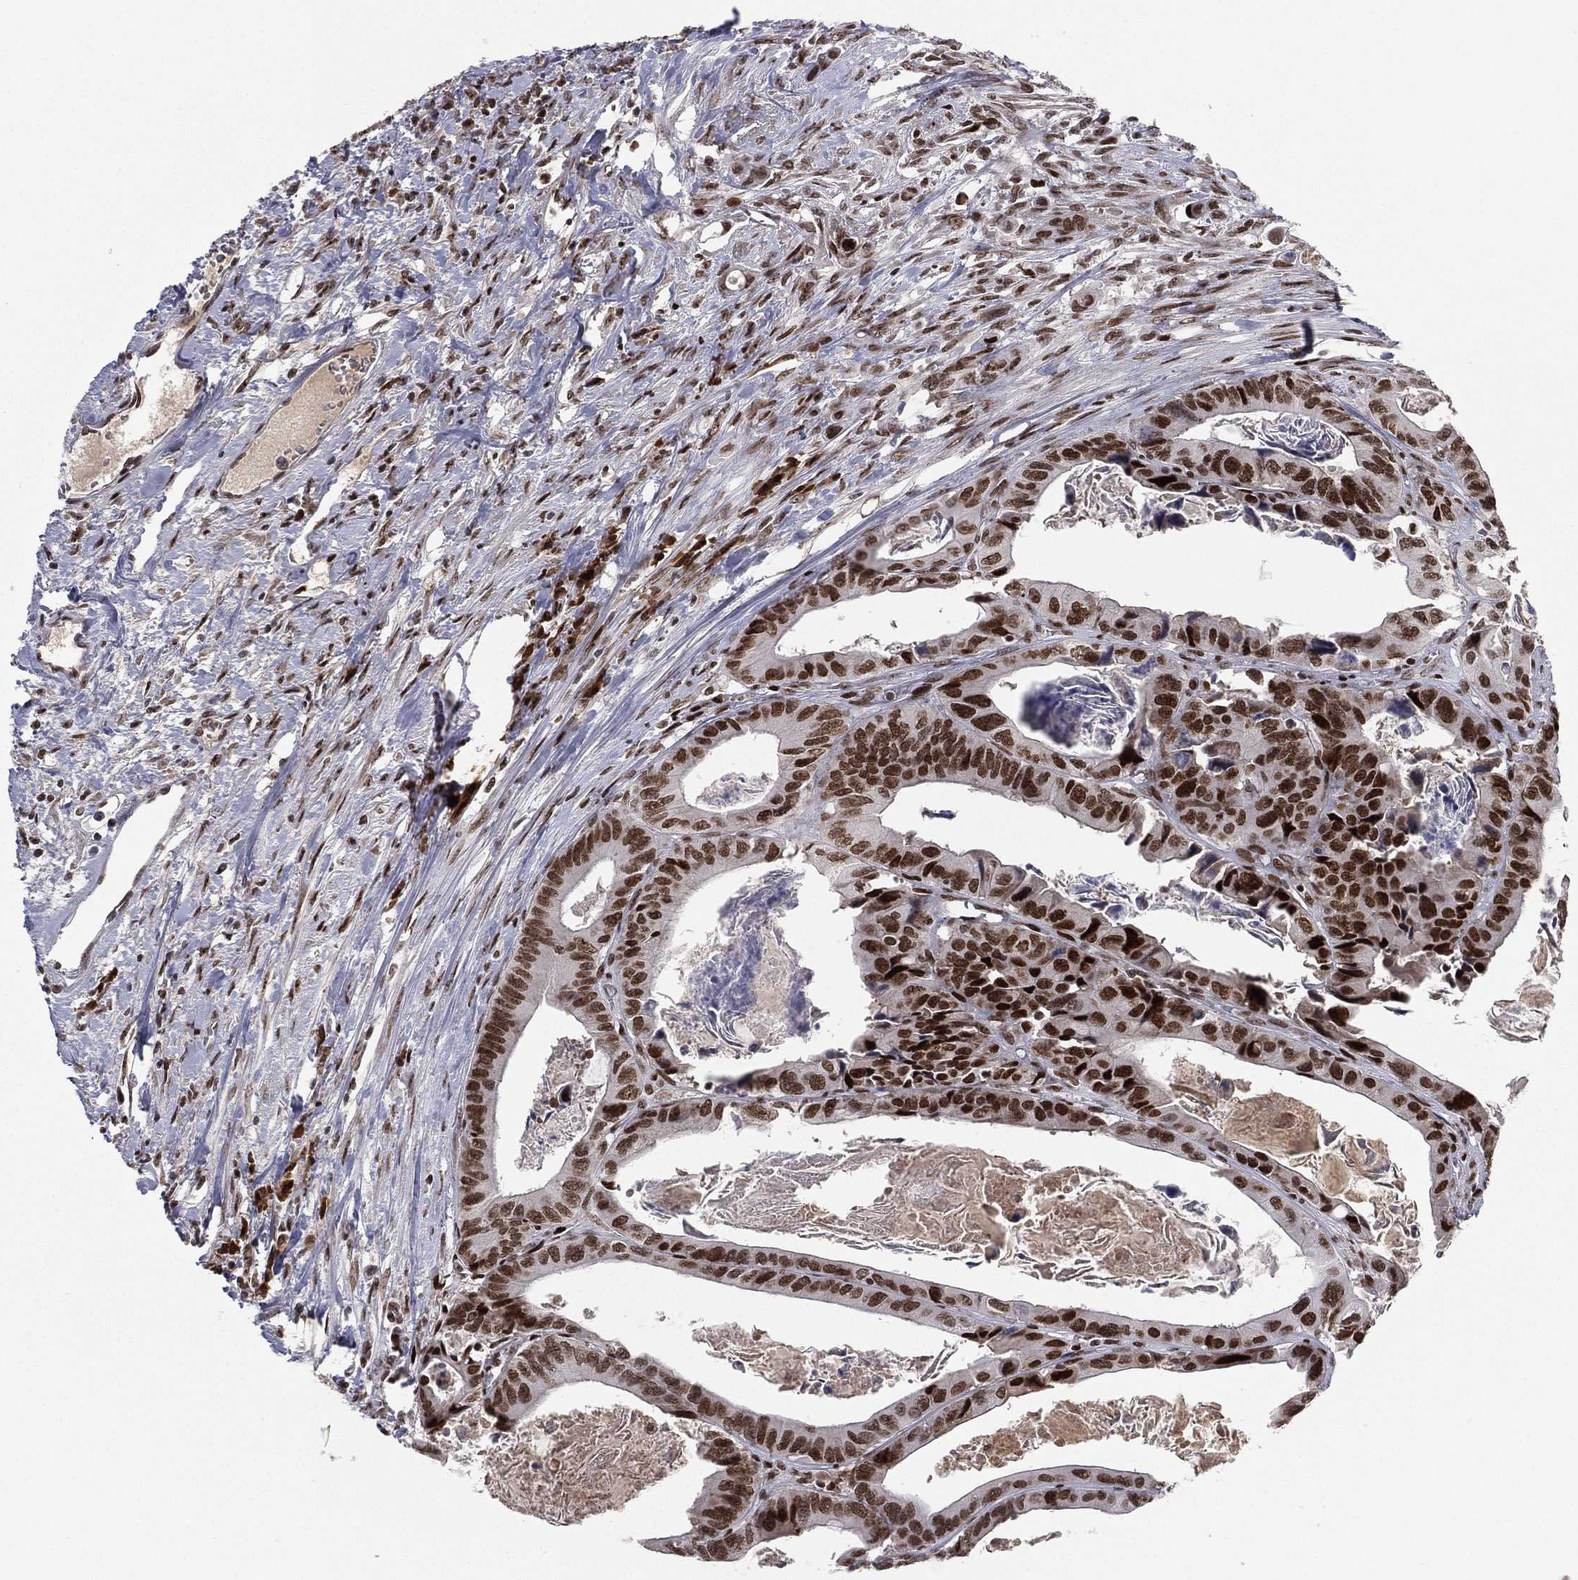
{"staining": {"intensity": "strong", "quantity": ">75%", "location": "nuclear"}, "tissue": "colorectal cancer", "cell_type": "Tumor cells", "image_type": "cancer", "snomed": [{"axis": "morphology", "description": "Adenocarcinoma, NOS"}, {"axis": "topography", "description": "Rectum"}], "caption": "Adenocarcinoma (colorectal) stained with a protein marker reveals strong staining in tumor cells.", "gene": "RTF1", "patient": {"sex": "male", "age": 64}}